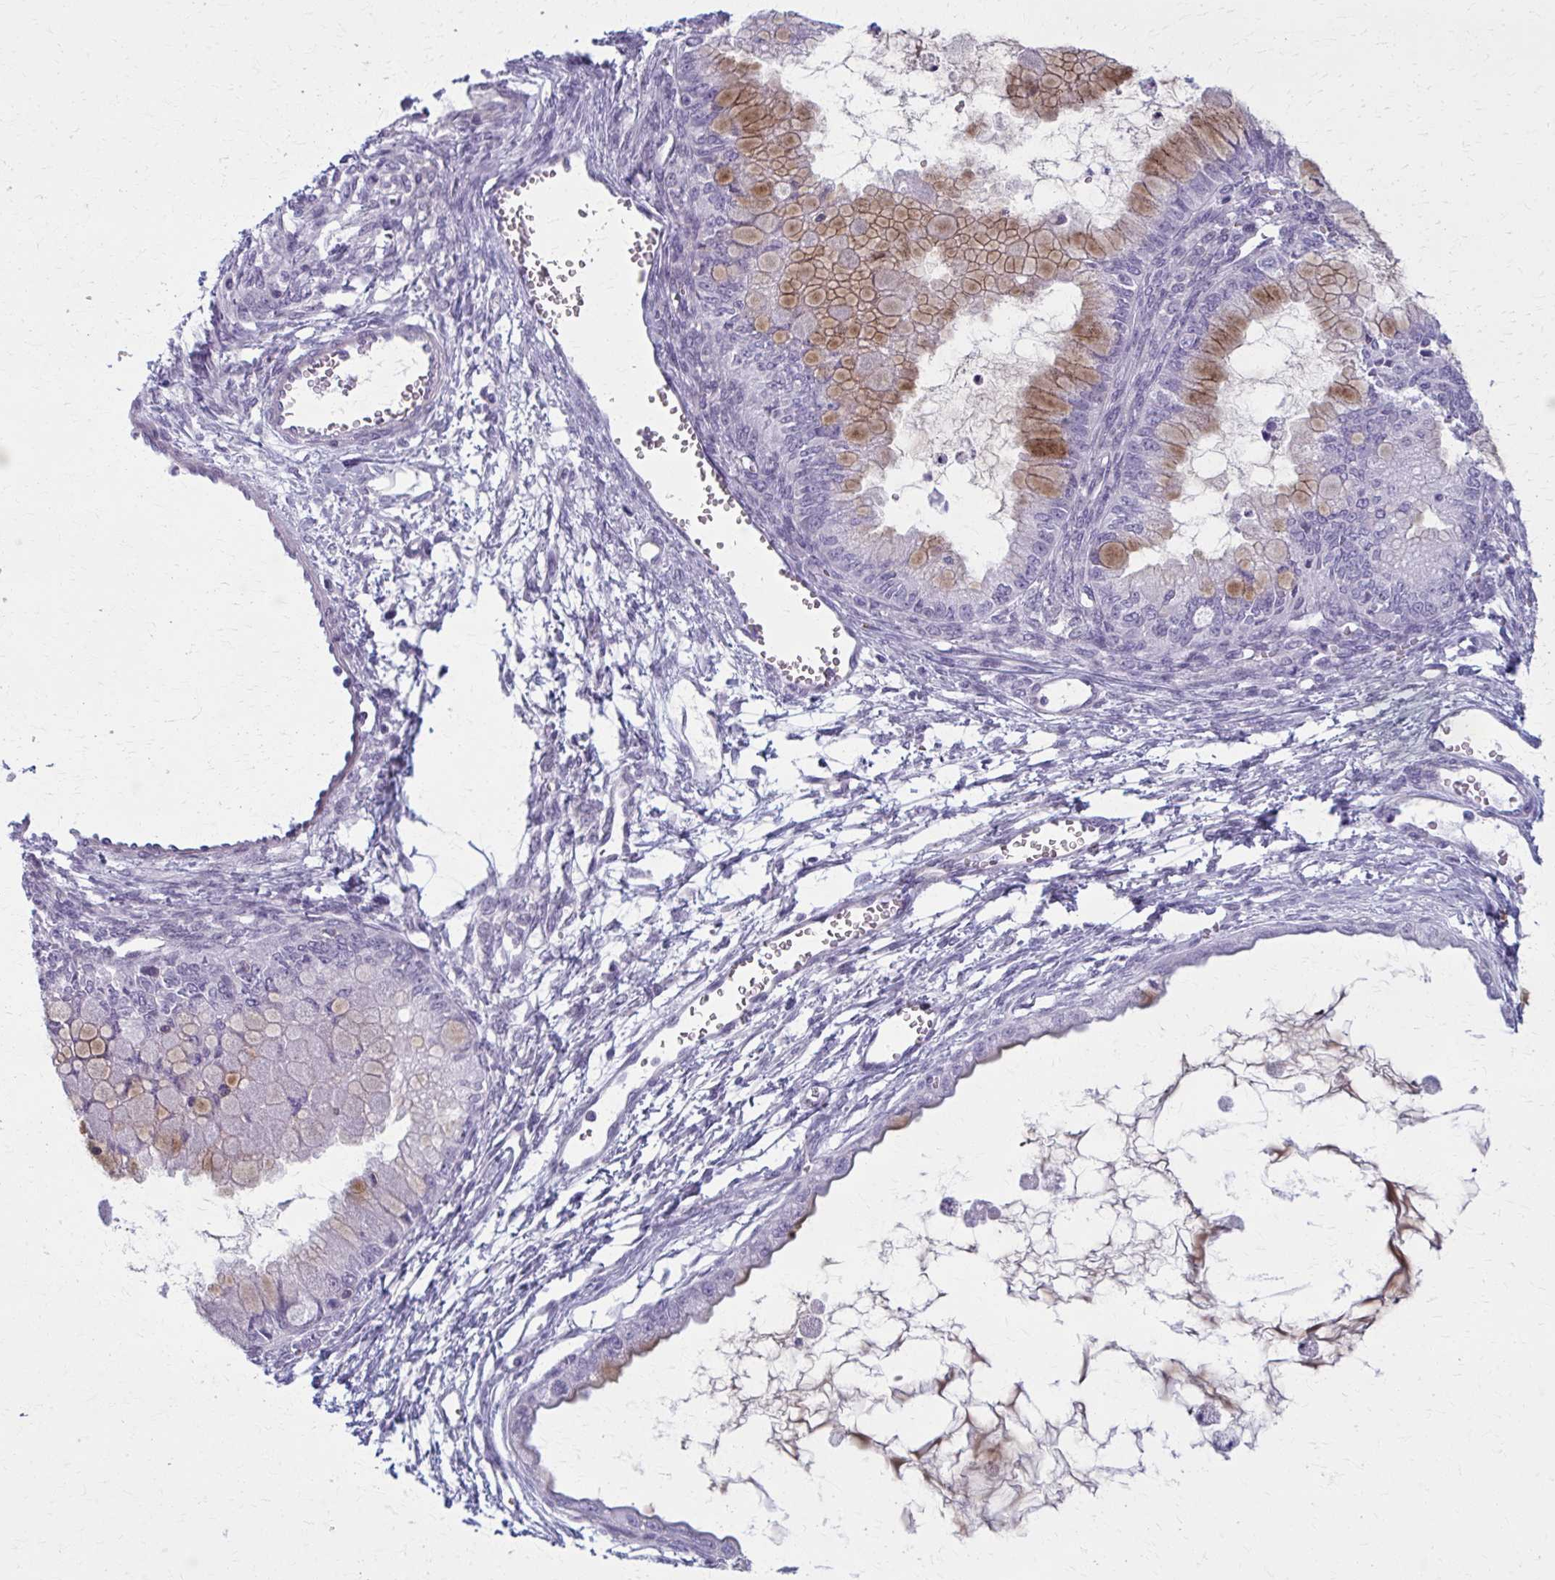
{"staining": {"intensity": "moderate", "quantity": "25%-75%", "location": "cytoplasmic/membranous"}, "tissue": "ovarian cancer", "cell_type": "Tumor cells", "image_type": "cancer", "snomed": [{"axis": "morphology", "description": "Cystadenocarcinoma, mucinous, NOS"}, {"axis": "topography", "description": "Ovary"}], "caption": "High-power microscopy captured an immunohistochemistry histopathology image of ovarian mucinous cystadenocarcinoma, revealing moderate cytoplasmic/membranous positivity in about 25%-75% of tumor cells.", "gene": "CD38", "patient": {"sex": "female", "age": 34}}